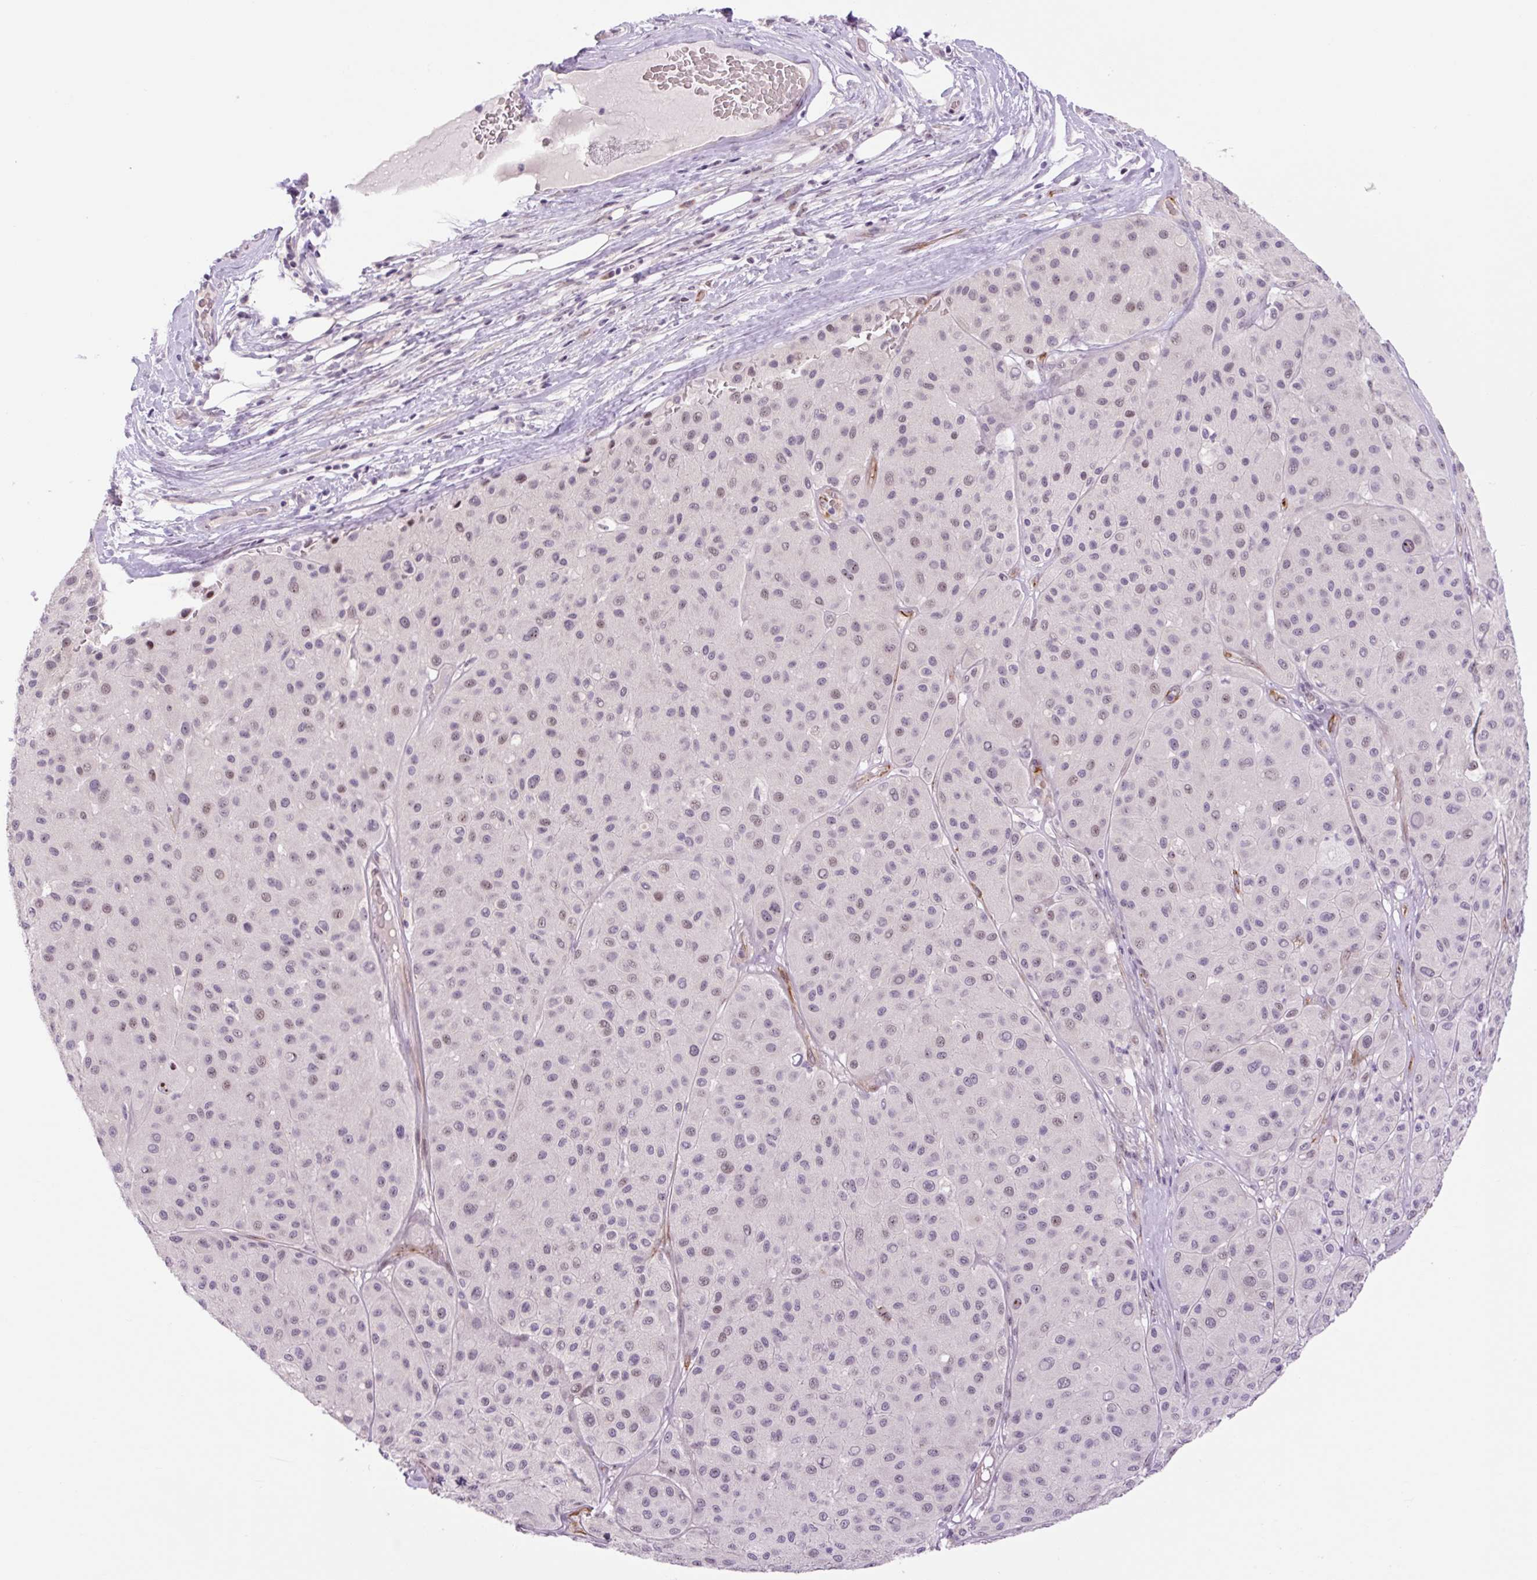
{"staining": {"intensity": "weak", "quantity": ">75%", "location": "nuclear"}, "tissue": "melanoma", "cell_type": "Tumor cells", "image_type": "cancer", "snomed": [{"axis": "morphology", "description": "Malignant melanoma, Metastatic site"}, {"axis": "topography", "description": "Smooth muscle"}], "caption": "The histopathology image displays staining of malignant melanoma (metastatic site), revealing weak nuclear protein expression (brown color) within tumor cells. (DAB = brown stain, brightfield microscopy at high magnification).", "gene": "ZNF417", "patient": {"sex": "male", "age": 41}}